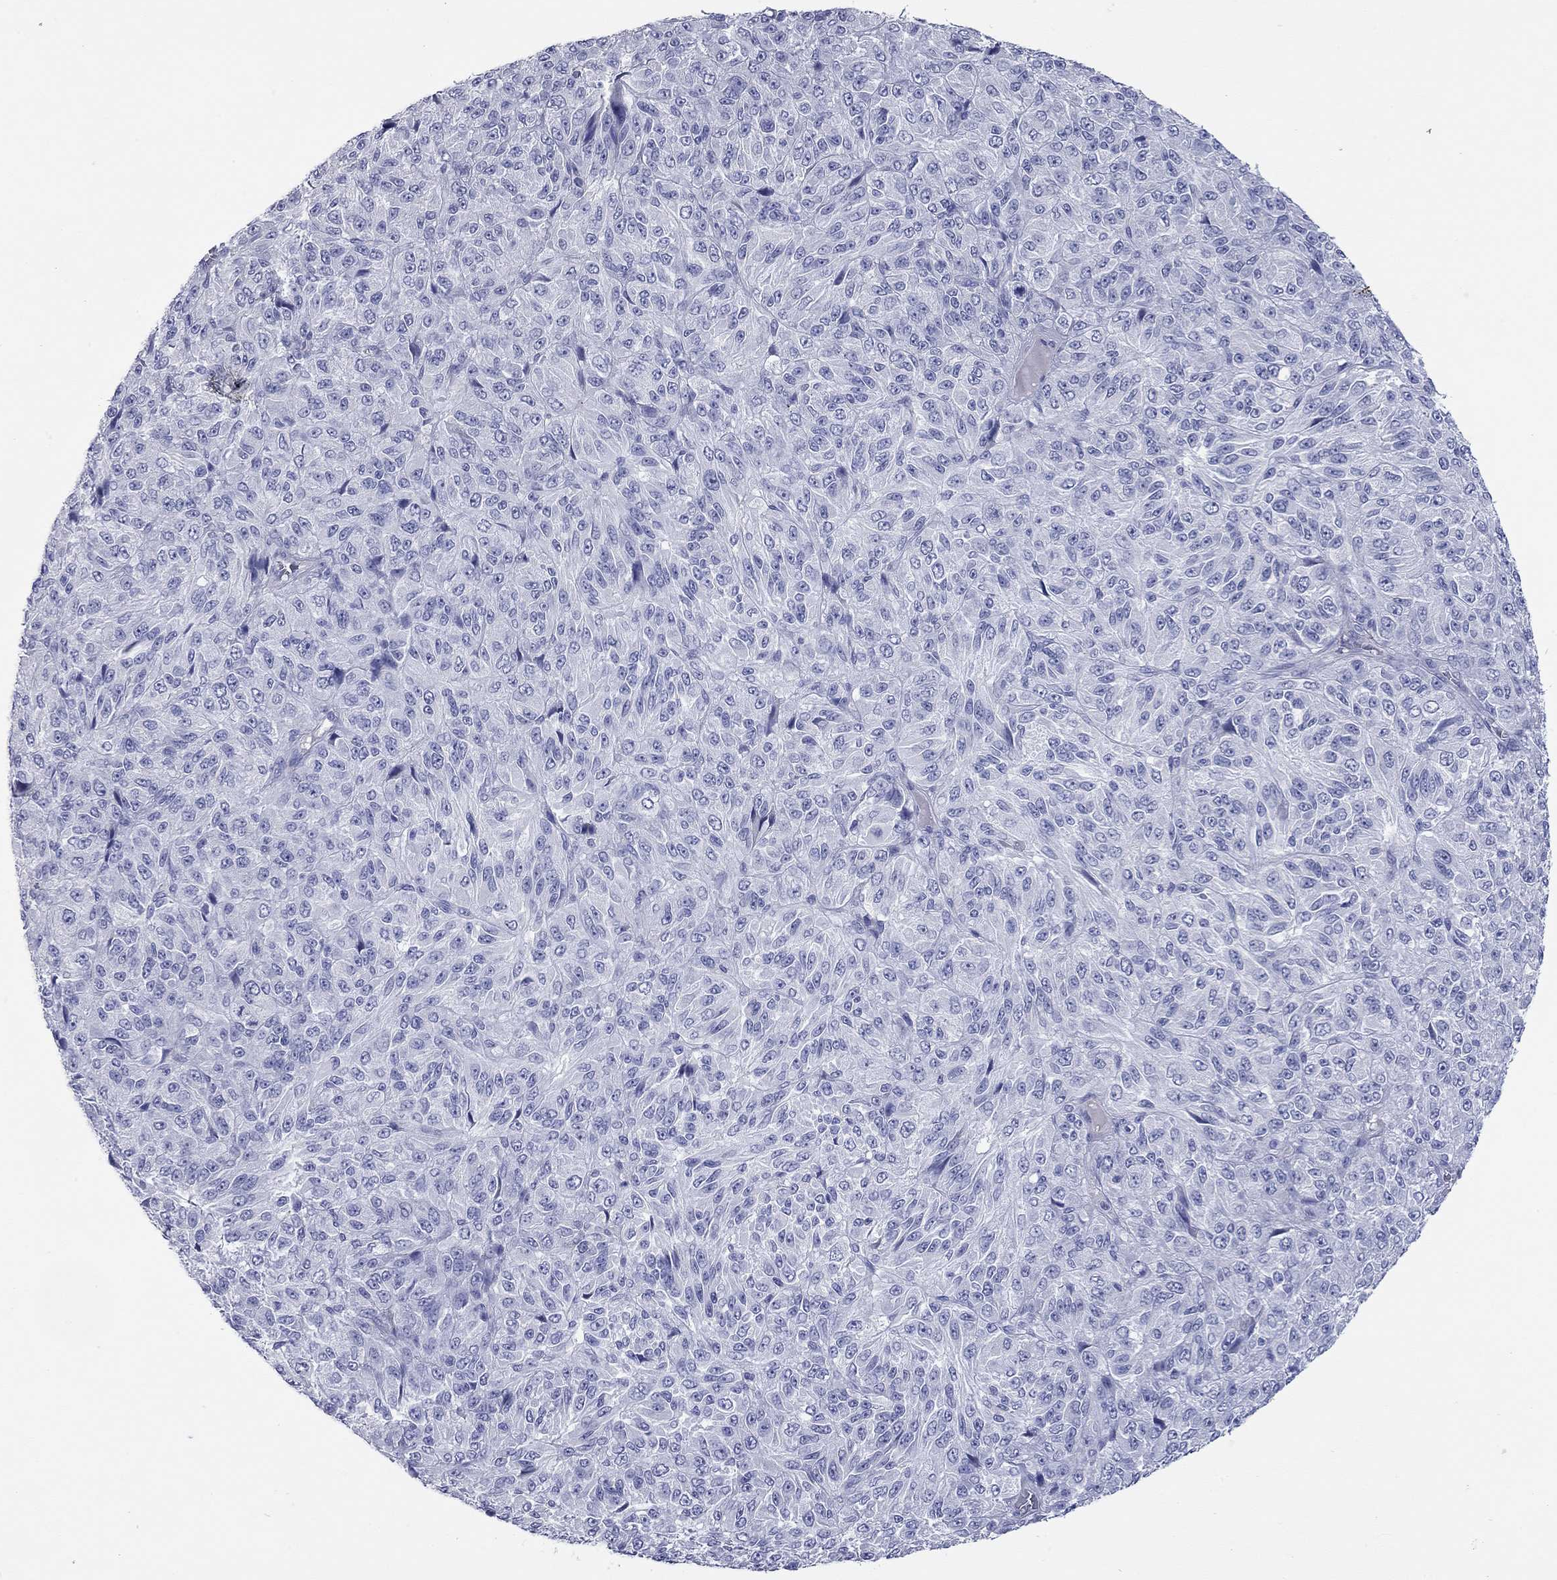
{"staining": {"intensity": "negative", "quantity": "none", "location": "none"}, "tissue": "melanoma", "cell_type": "Tumor cells", "image_type": "cancer", "snomed": [{"axis": "morphology", "description": "Malignant melanoma, Metastatic site"}, {"axis": "topography", "description": "Brain"}], "caption": "Photomicrograph shows no protein expression in tumor cells of malignant melanoma (metastatic site) tissue.", "gene": "ACTL7B", "patient": {"sex": "female", "age": 56}}